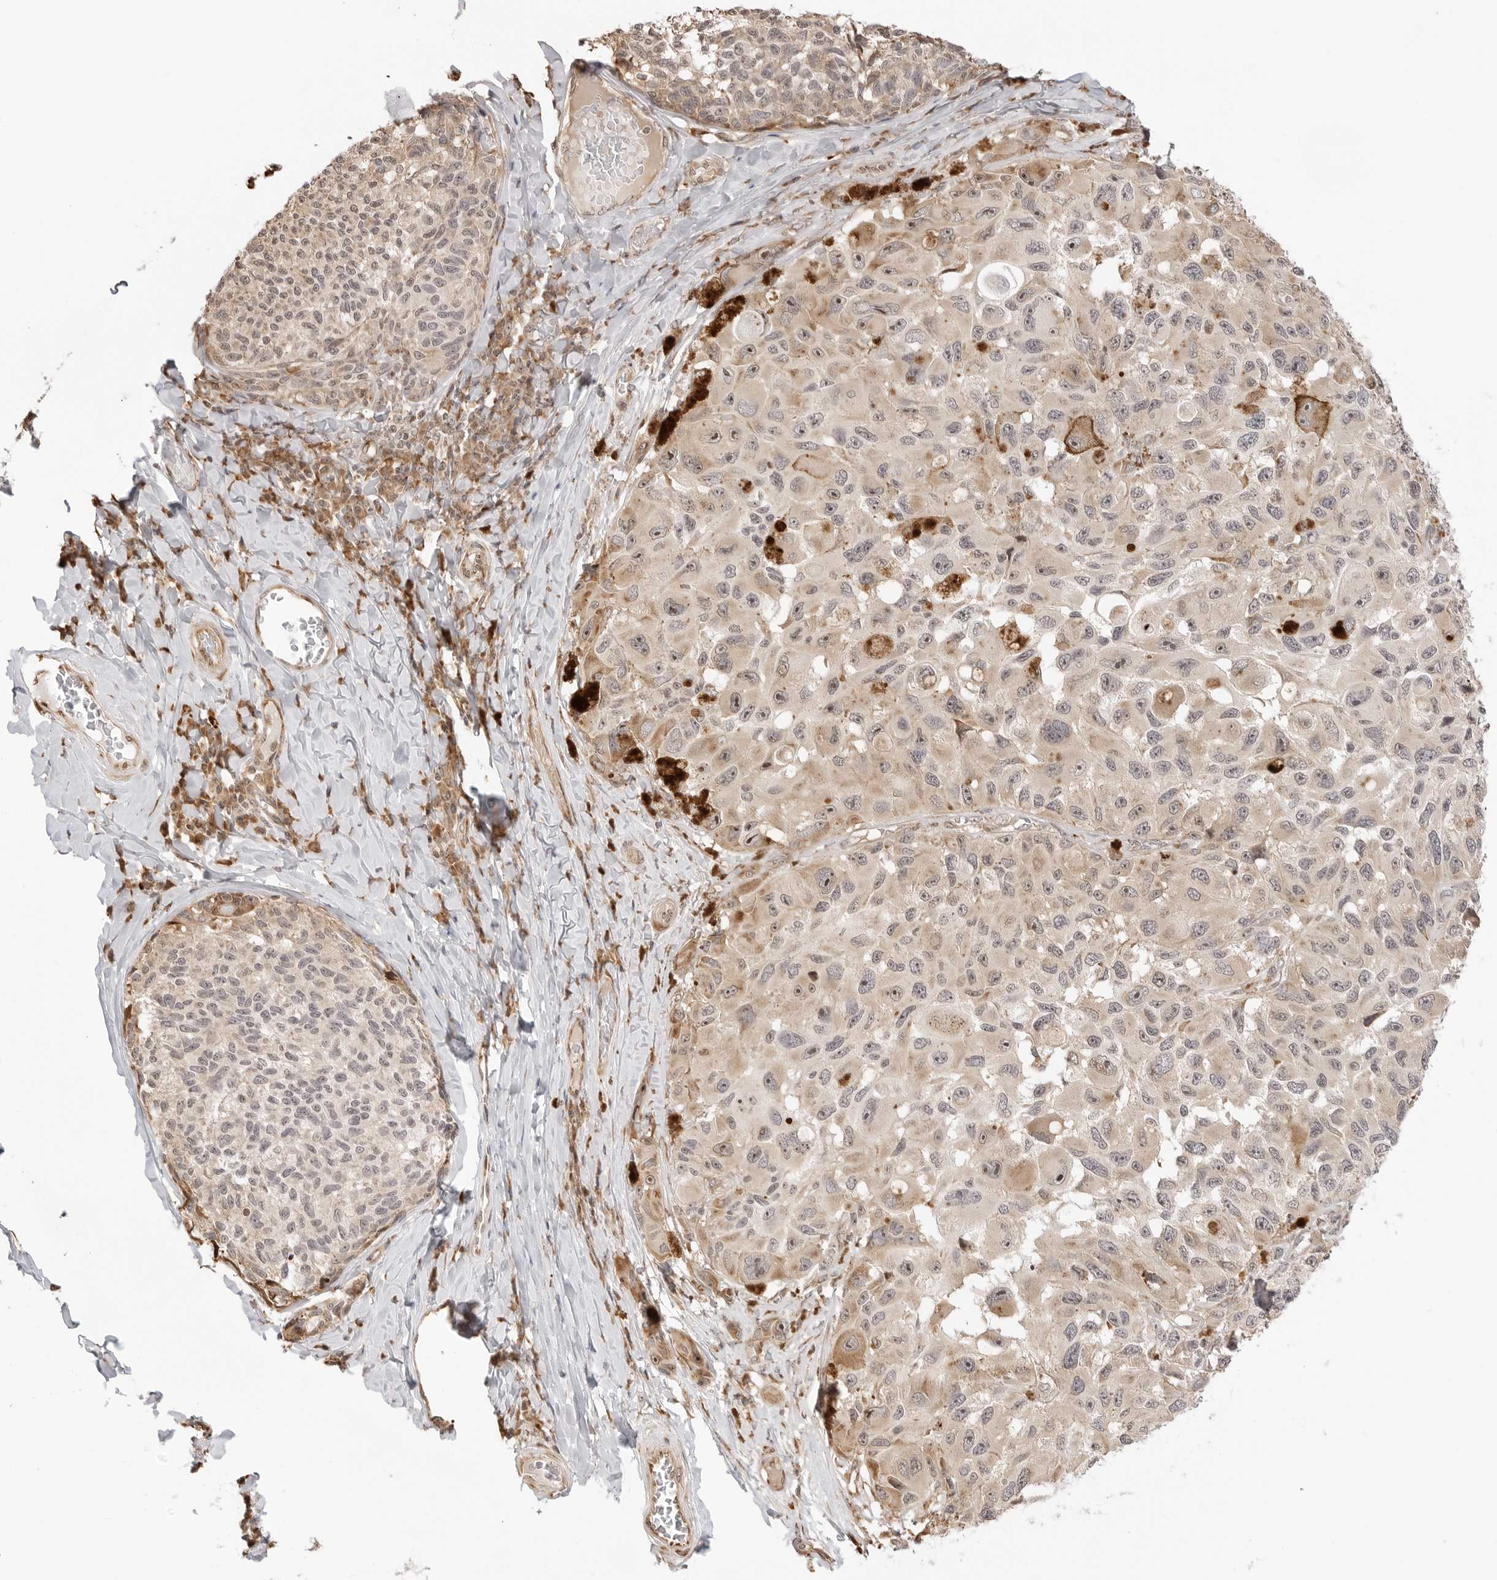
{"staining": {"intensity": "weak", "quantity": "25%-75%", "location": "cytoplasmic/membranous,nuclear"}, "tissue": "melanoma", "cell_type": "Tumor cells", "image_type": "cancer", "snomed": [{"axis": "morphology", "description": "Malignant melanoma, NOS"}, {"axis": "topography", "description": "Skin"}], "caption": "The micrograph displays staining of melanoma, revealing weak cytoplasmic/membranous and nuclear protein expression (brown color) within tumor cells.", "gene": "FKBP14", "patient": {"sex": "female", "age": 73}}